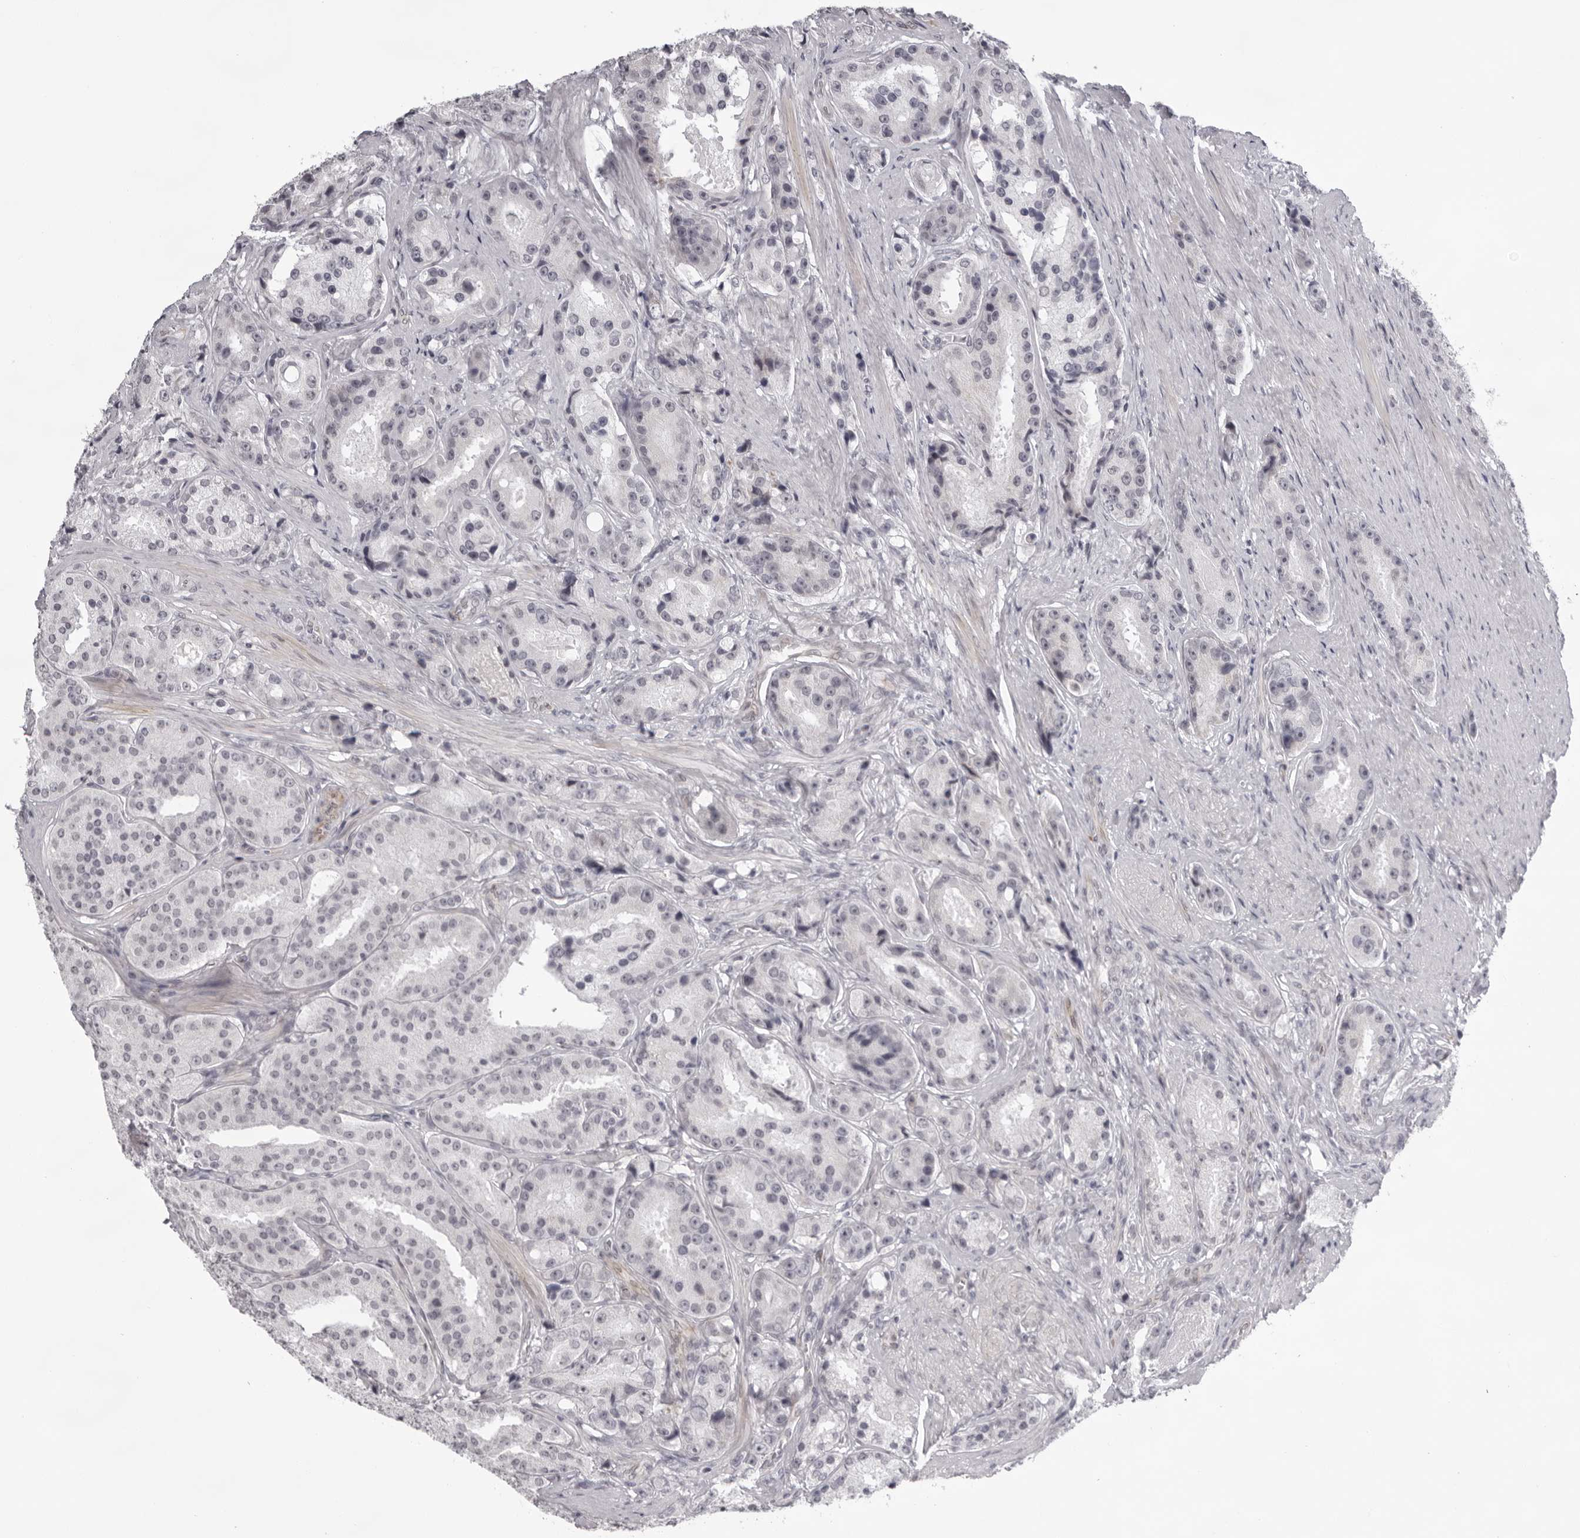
{"staining": {"intensity": "negative", "quantity": "none", "location": "none"}, "tissue": "prostate cancer", "cell_type": "Tumor cells", "image_type": "cancer", "snomed": [{"axis": "morphology", "description": "Adenocarcinoma, High grade"}, {"axis": "topography", "description": "Prostate"}], "caption": "Tumor cells show no significant positivity in prostate adenocarcinoma (high-grade).", "gene": "NUDT18", "patient": {"sex": "male", "age": 60}}